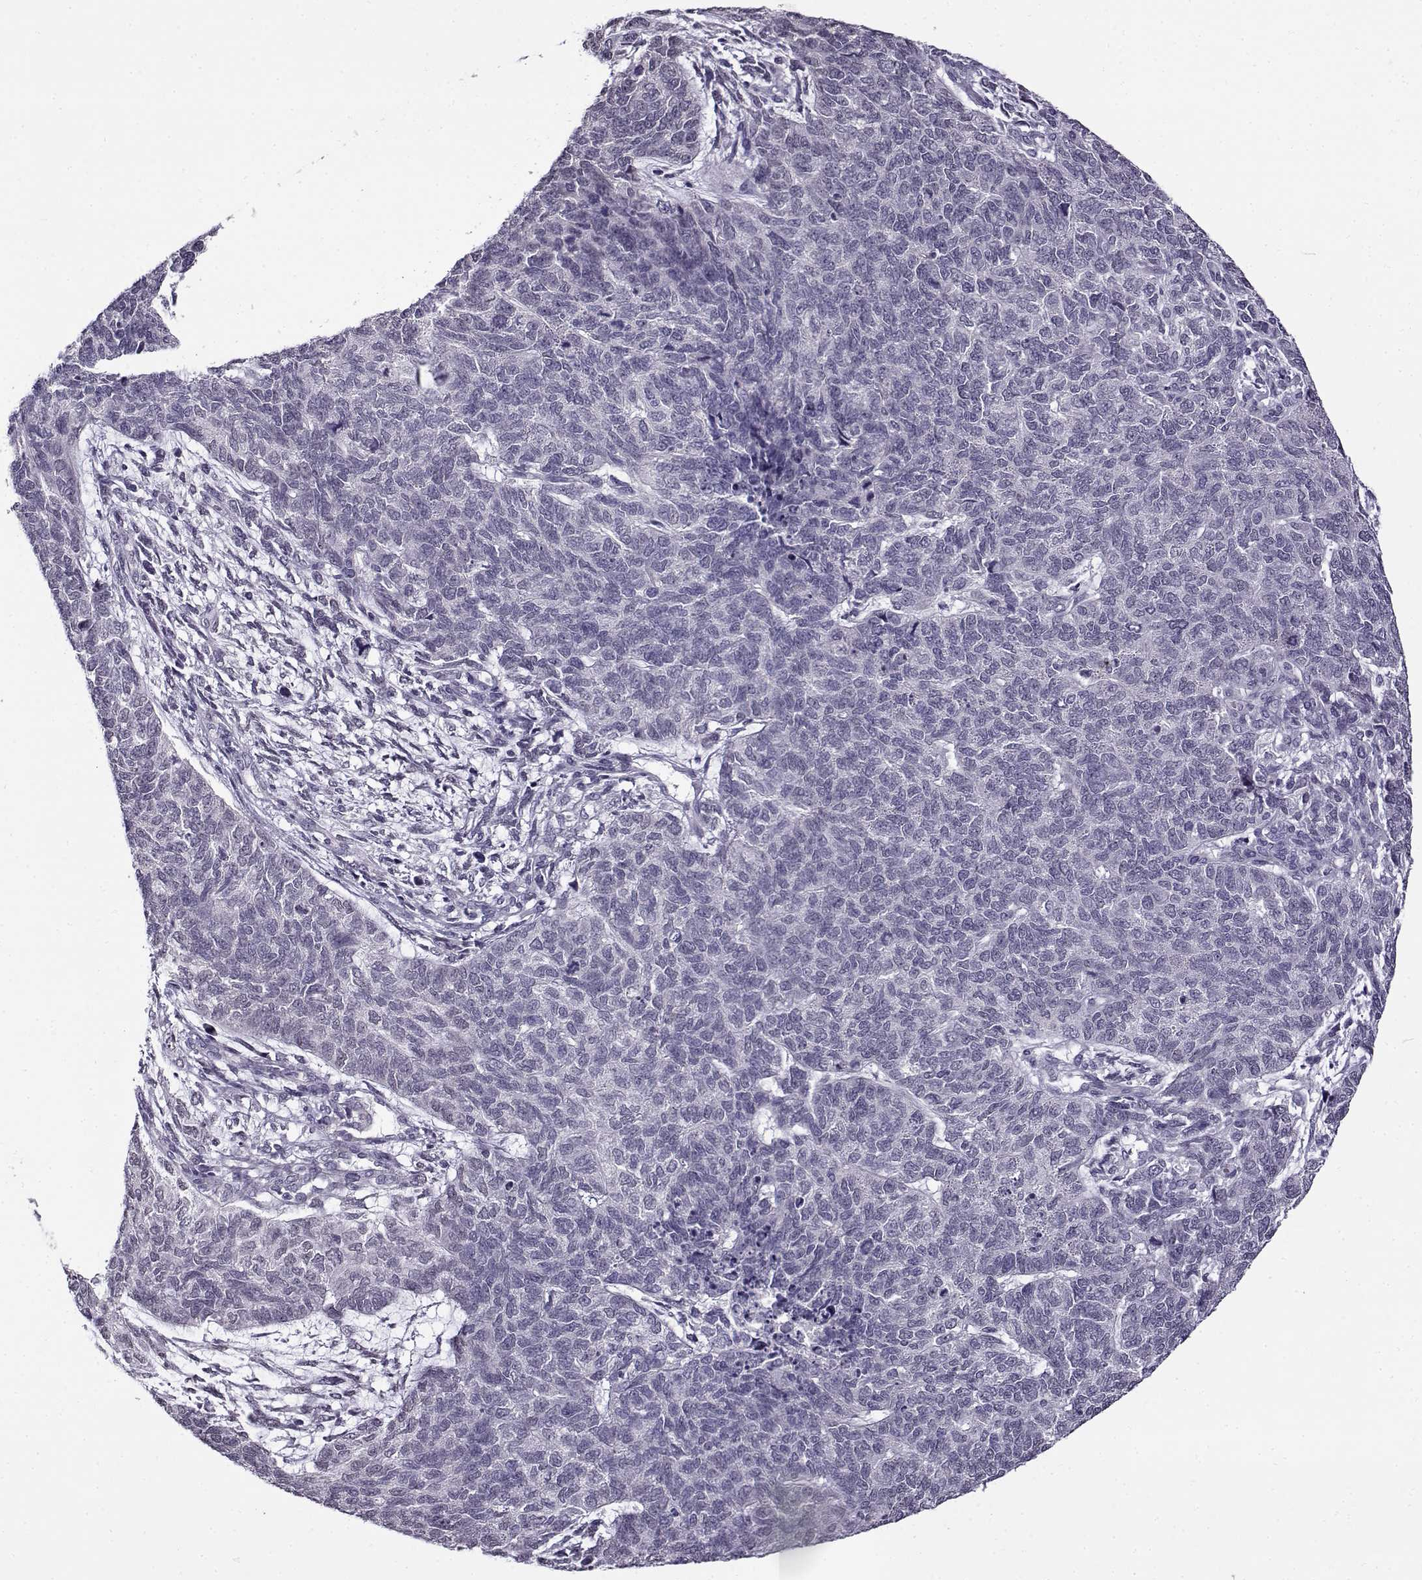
{"staining": {"intensity": "negative", "quantity": "none", "location": "none"}, "tissue": "cervical cancer", "cell_type": "Tumor cells", "image_type": "cancer", "snomed": [{"axis": "morphology", "description": "Squamous cell carcinoma, NOS"}, {"axis": "topography", "description": "Cervix"}], "caption": "IHC of human squamous cell carcinoma (cervical) shows no staining in tumor cells. The staining was performed using DAB (3,3'-diaminobenzidine) to visualize the protein expression in brown, while the nuclei were stained in blue with hematoxylin (Magnification: 20x).", "gene": "TEX55", "patient": {"sex": "female", "age": 63}}